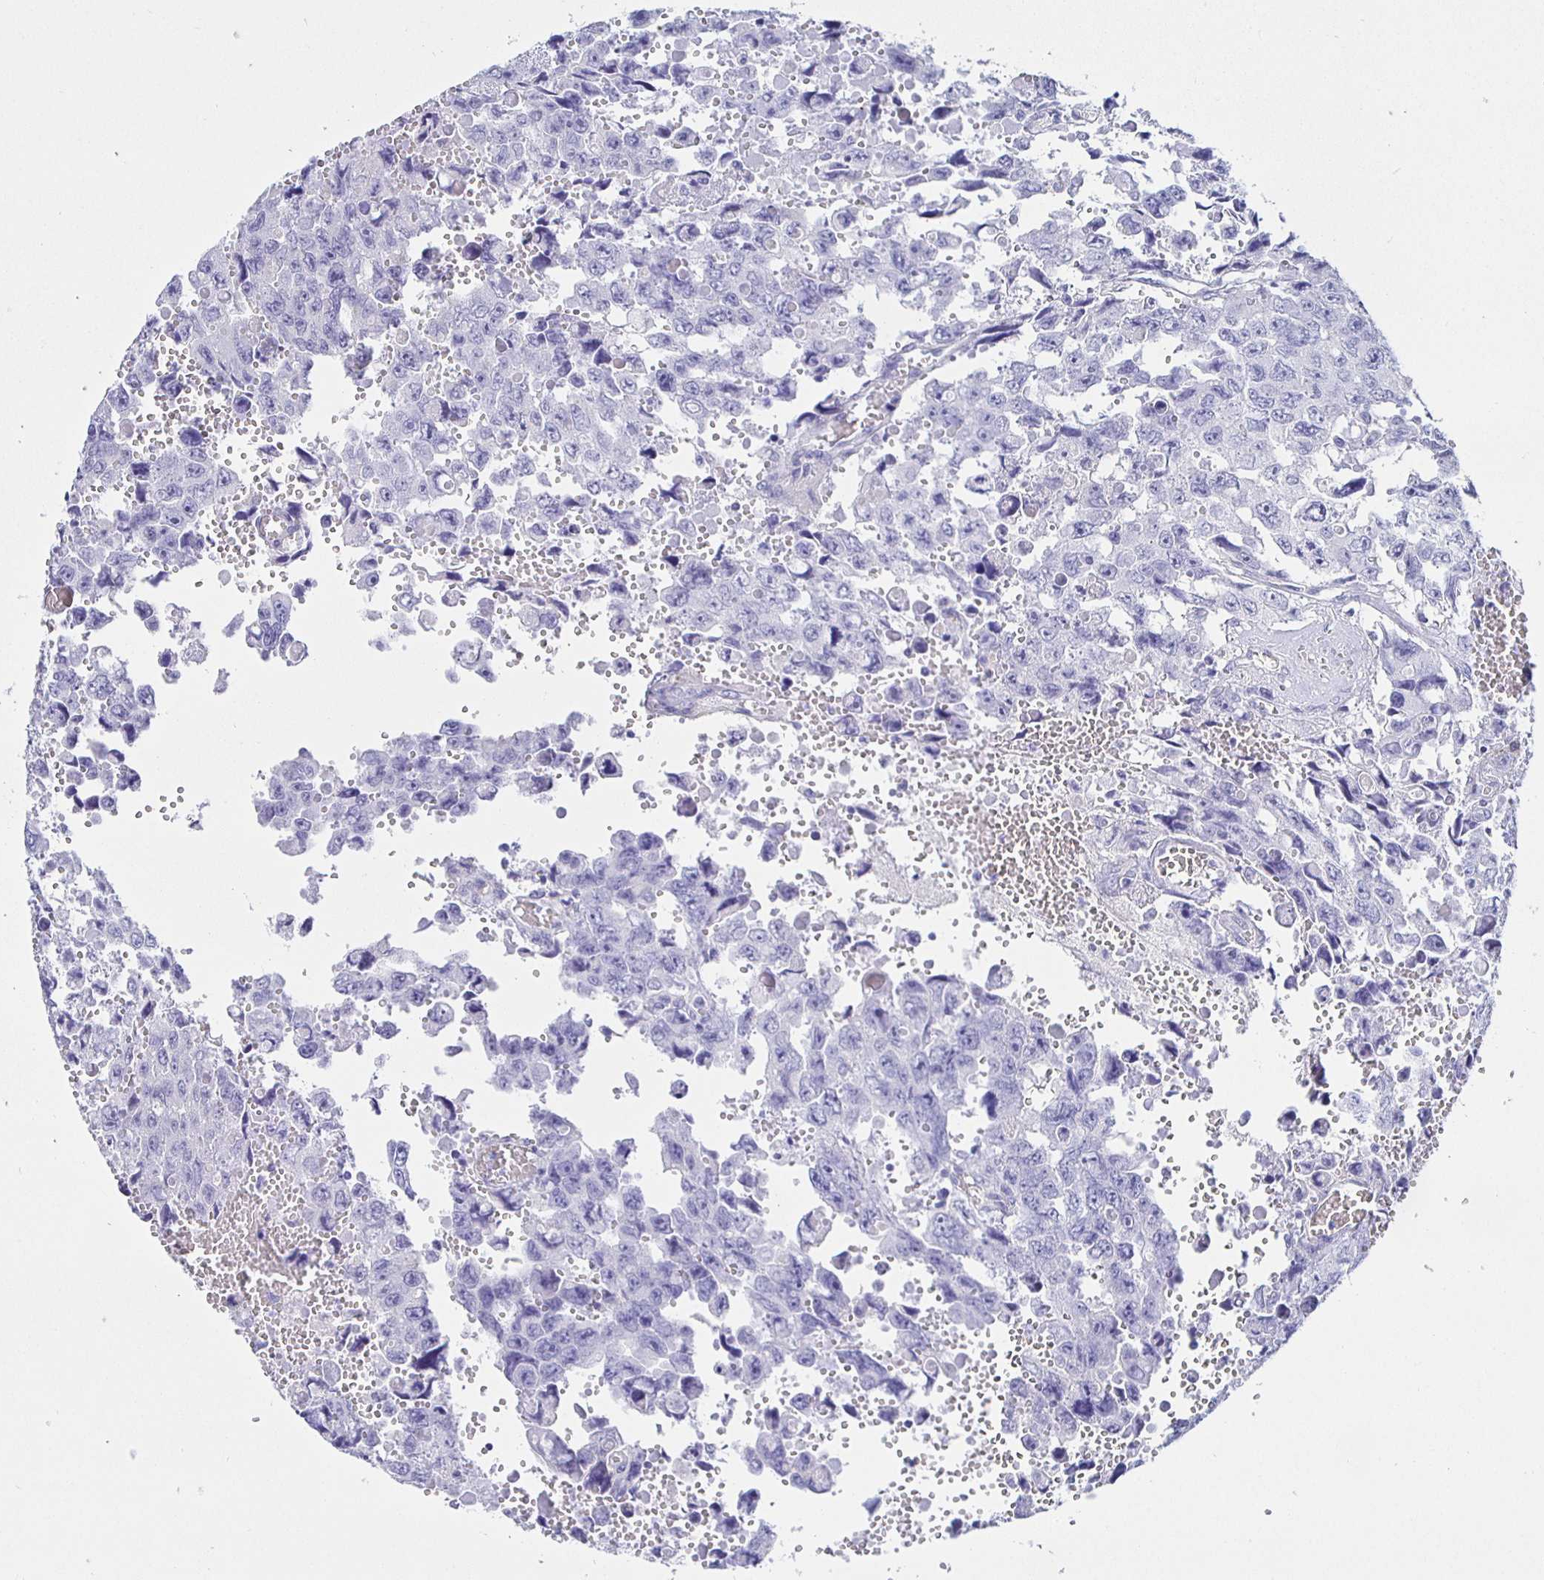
{"staining": {"intensity": "negative", "quantity": "none", "location": "none"}, "tissue": "testis cancer", "cell_type": "Tumor cells", "image_type": "cancer", "snomed": [{"axis": "morphology", "description": "Seminoma, NOS"}, {"axis": "topography", "description": "Testis"}], "caption": "Tumor cells are negative for brown protein staining in testis seminoma.", "gene": "HSPA4L", "patient": {"sex": "male", "age": 26}}